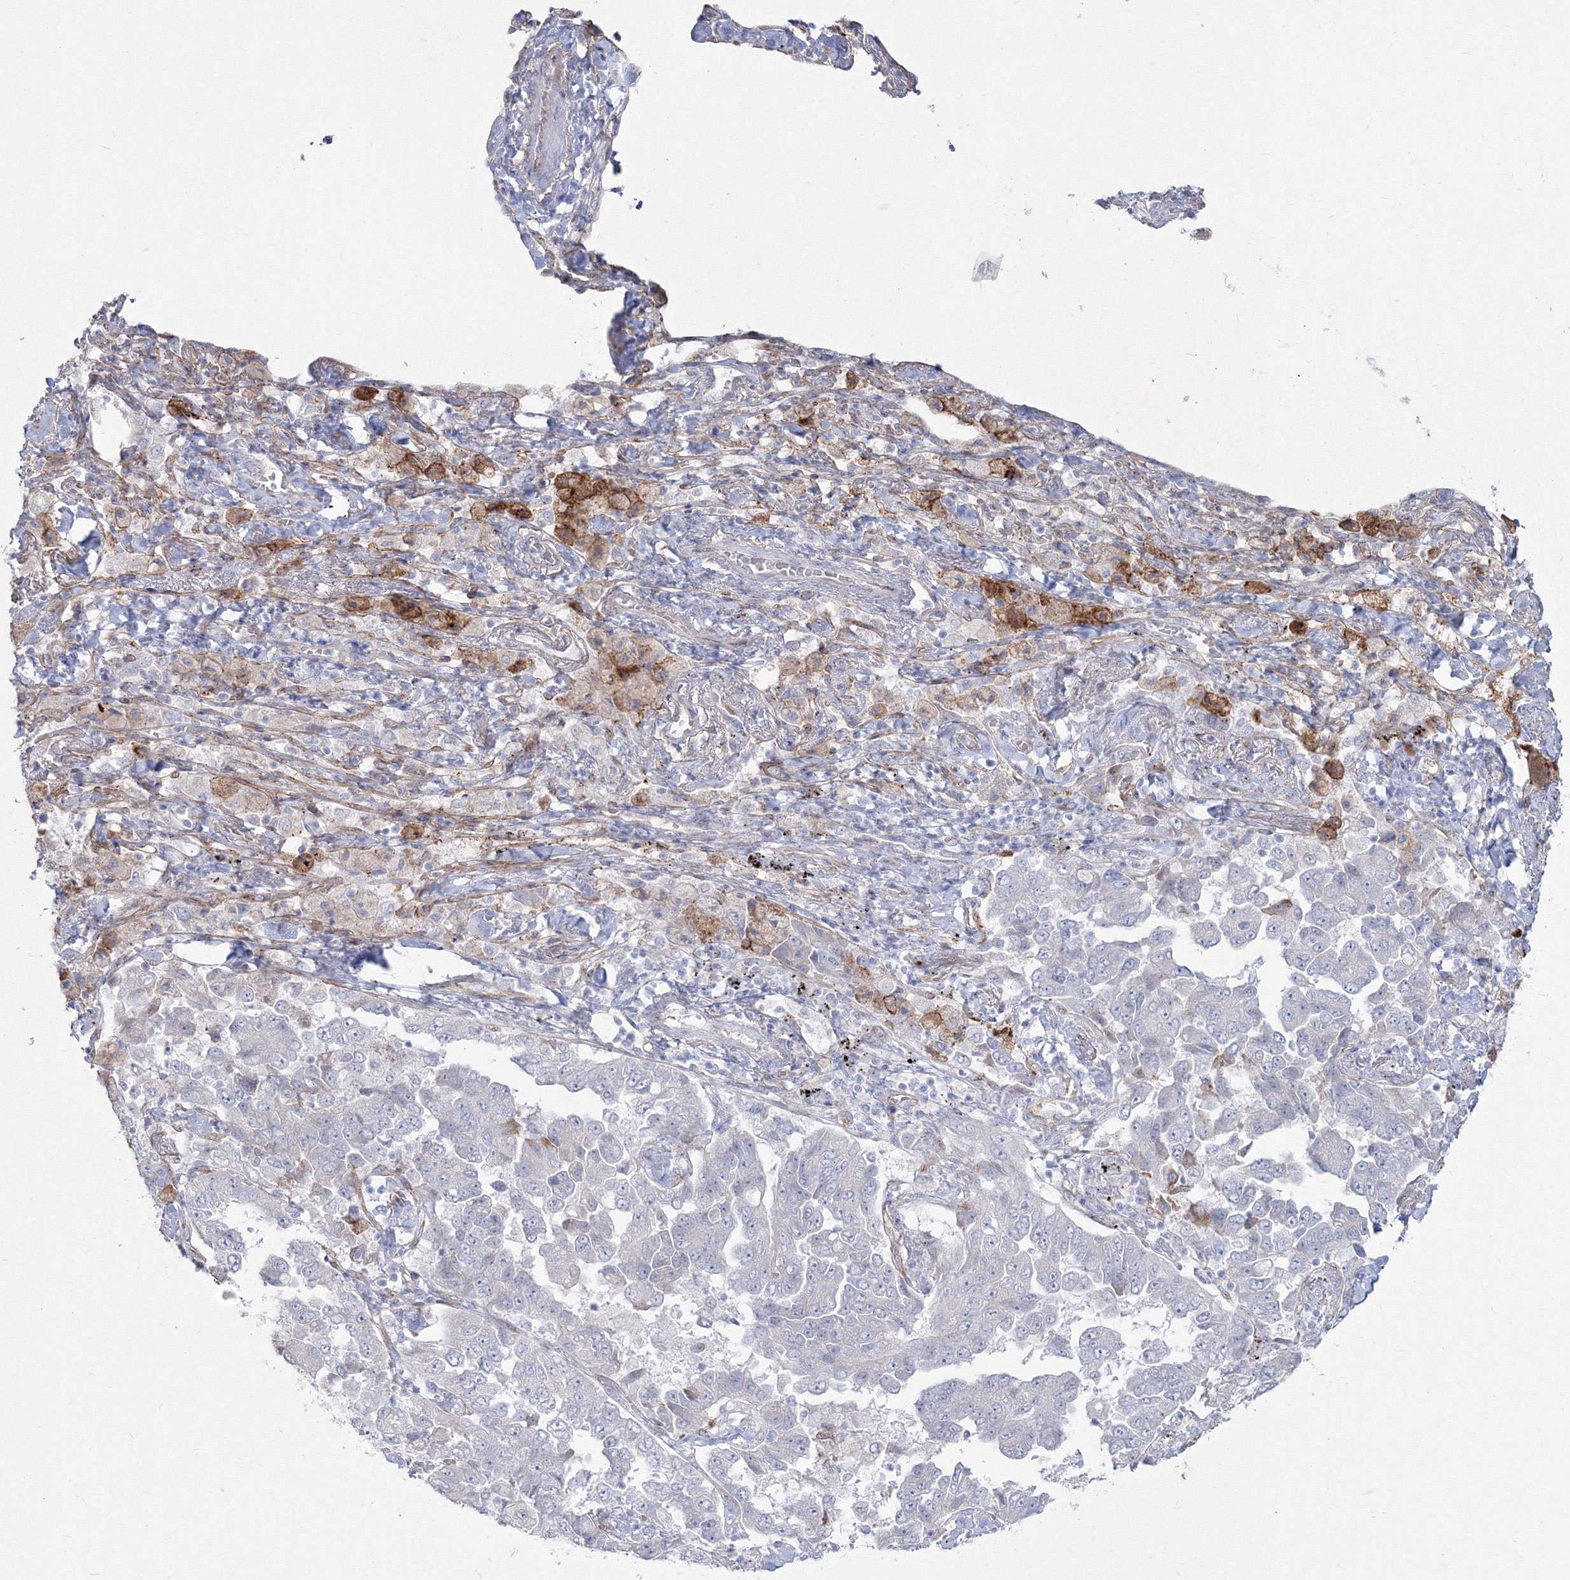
{"staining": {"intensity": "negative", "quantity": "none", "location": "none"}, "tissue": "lung cancer", "cell_type": "Tumor cells", "image_type": "cancer", "snomed": [{"axis": "morphology", "description": "Adenocarcinoma, NOS"}, {"axis": "topography", "description": "Lung"}], "caption": "Immunohistochemical staining of human adenocarcinoma (lung) reveals no significant expression in tumor cells. Brightfield microscopy of immunohistochemistry (IHC) stained with DAB (brown) and hematoxylin (blue), captured at high magnification.", "gene": "HYAL2", "patient": {"sex": "female", "age": 51}}